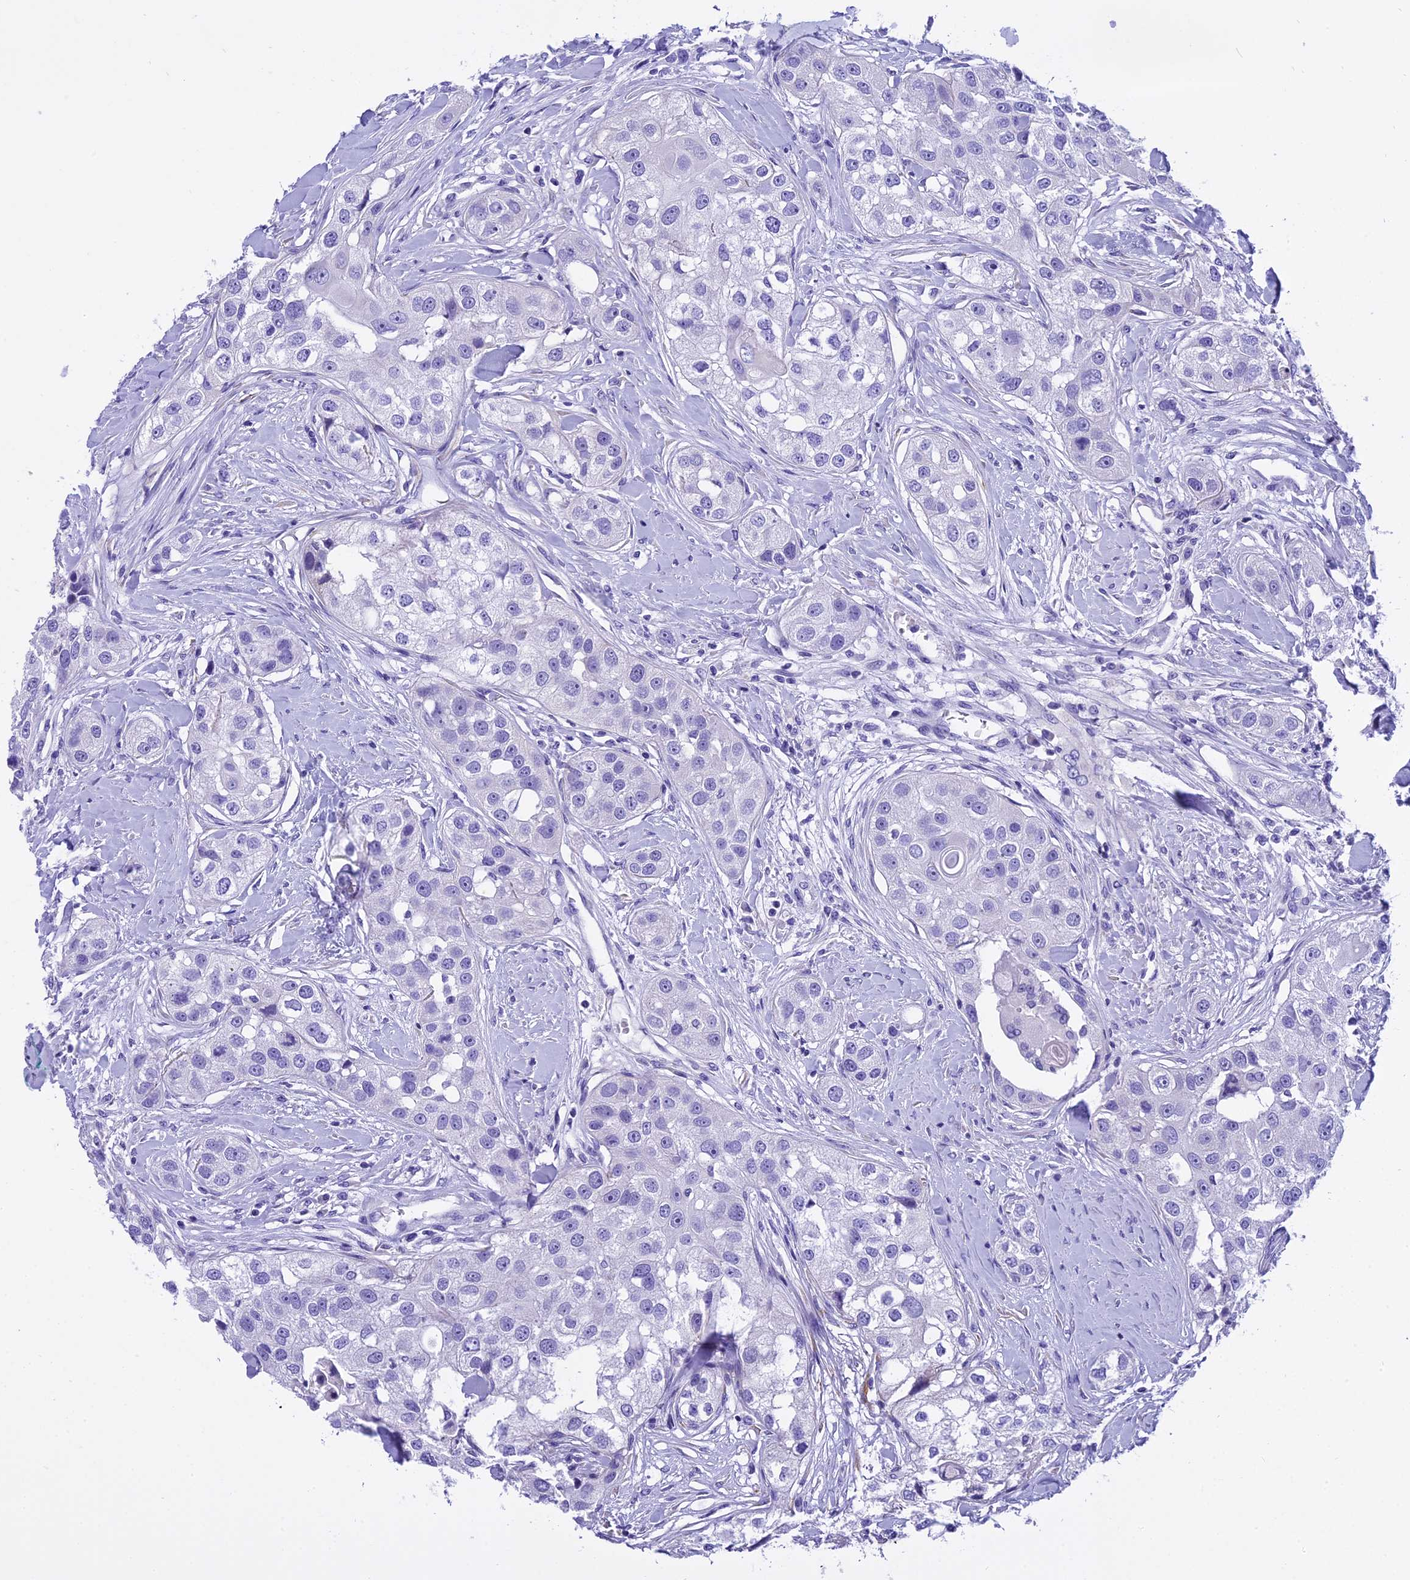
{"staining": {"intensity": "negative", "quantity": "none", "location": "none"}, "tissue": "head and neck cancer", "cell_type": "Tumor cells", "image_type": "cancer", "snomed": [{"axis": "morphology", "description": "Normal tissue, NOS"}, {"axis": "morphology", "description": "Squamous cell carcinoma, NOS"}, {"axis": "topography", "description": "Skeletal muscle"}, {"axis": "topography", "description": "Head-Neck"}], "caption": "Head and neck squamous cell carcinoma stained for a protein using immunohistochemistry exhibits no expression tumor cells.", "gene": "KCTD14", "patient": {"sex": "male", "age": 51}}